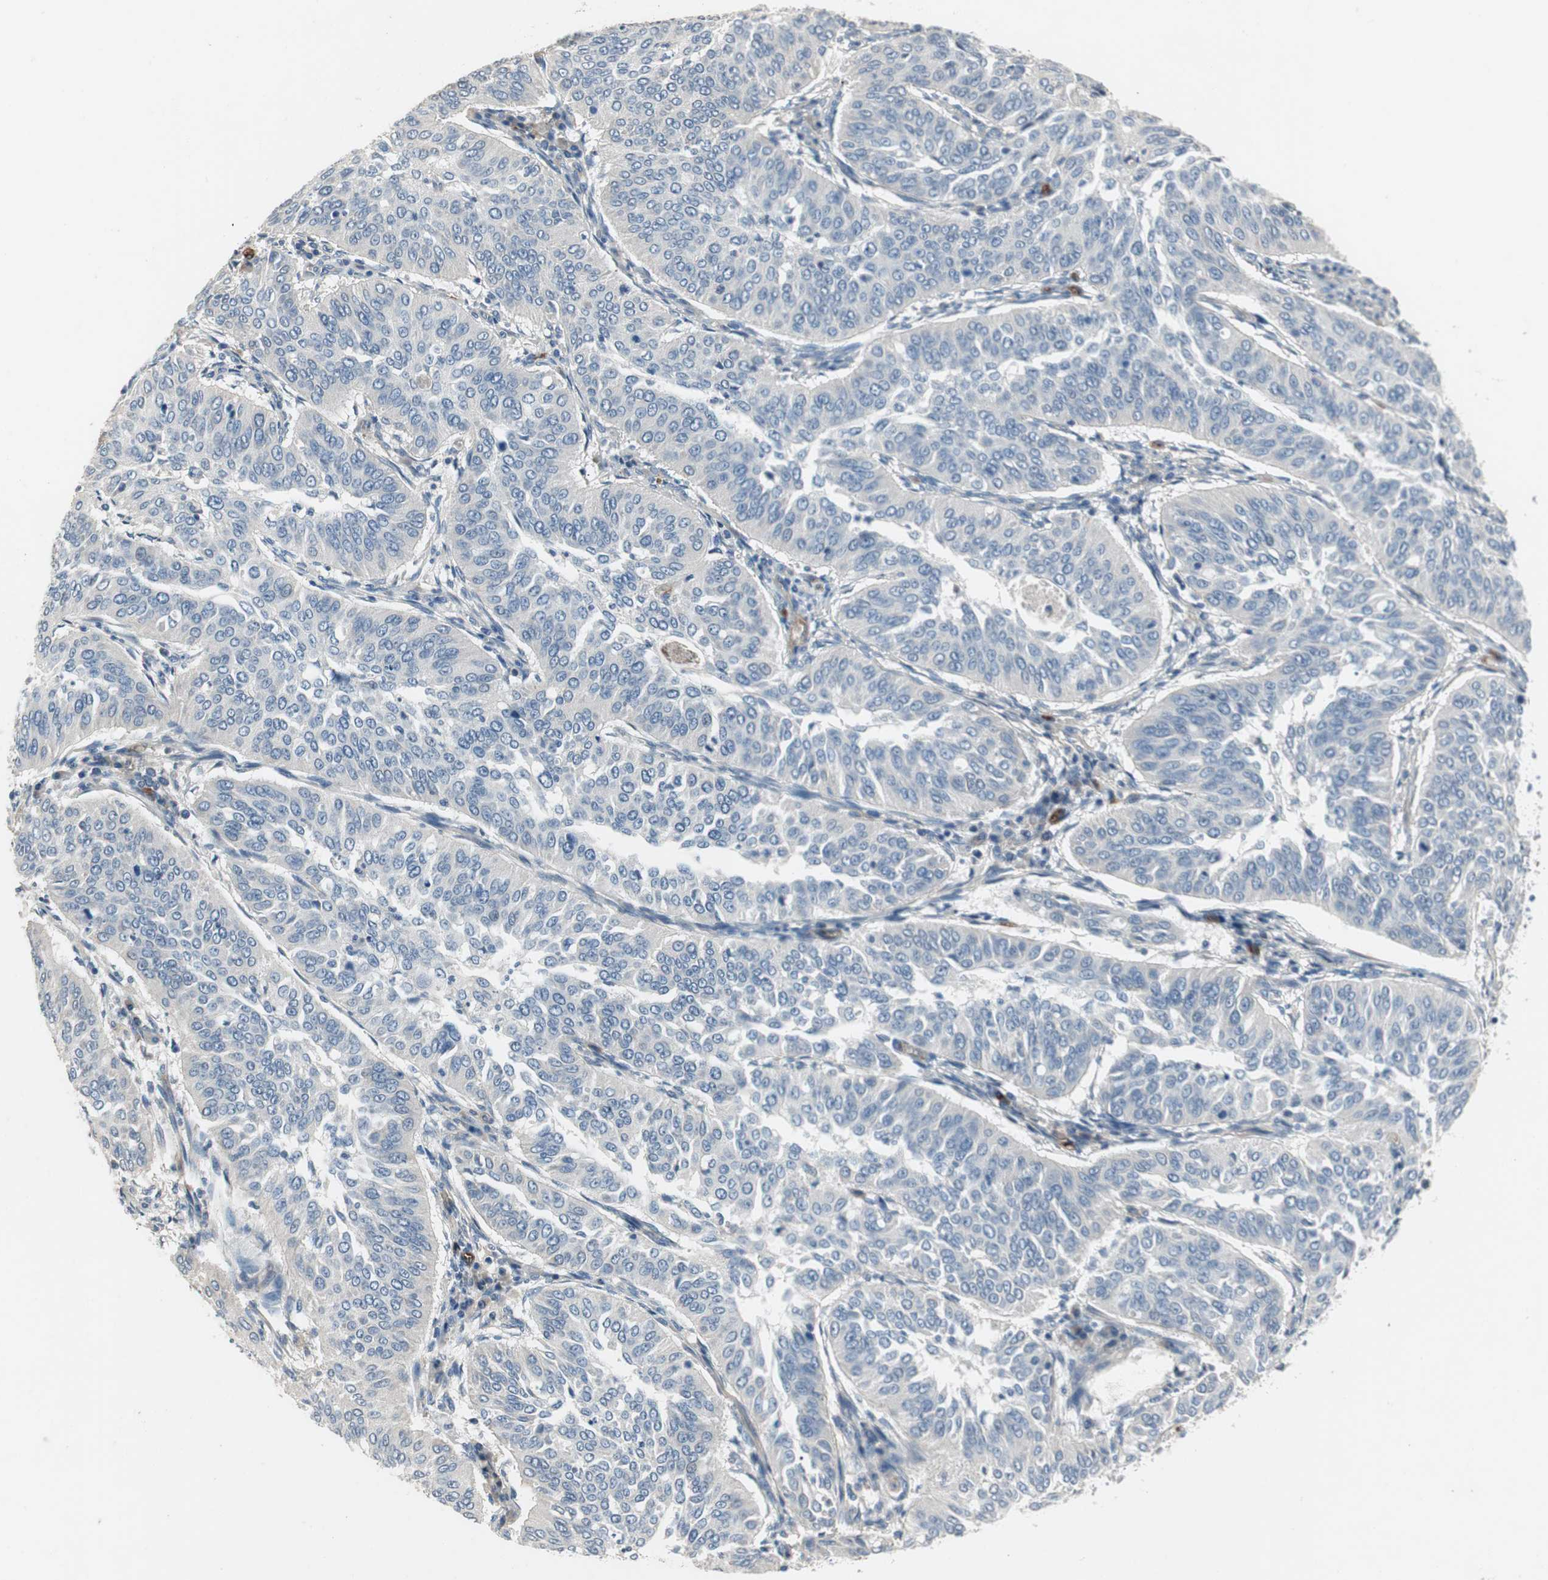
{"staining": {"intensity": "negative", "quantity": "none", "location": "none"}, "tissue": "cervical cancer", "cell_type": "Tumor cells", "image_type": "cancer", "snomed": [{"axis": "morphology", "description": "Normal tissue, NOS"}, {"axis": "morphology", "description": "Squamous cell carcinoma, NOS"}, {"axis": "topography", "description": "Cervix"}], "caption": "Image shows no significant protein expression in tumor cells of cervical cancer (squamous cell carcinoma).", "gene": "ALPL", "patient": {"sex": "female", "age": 39}}